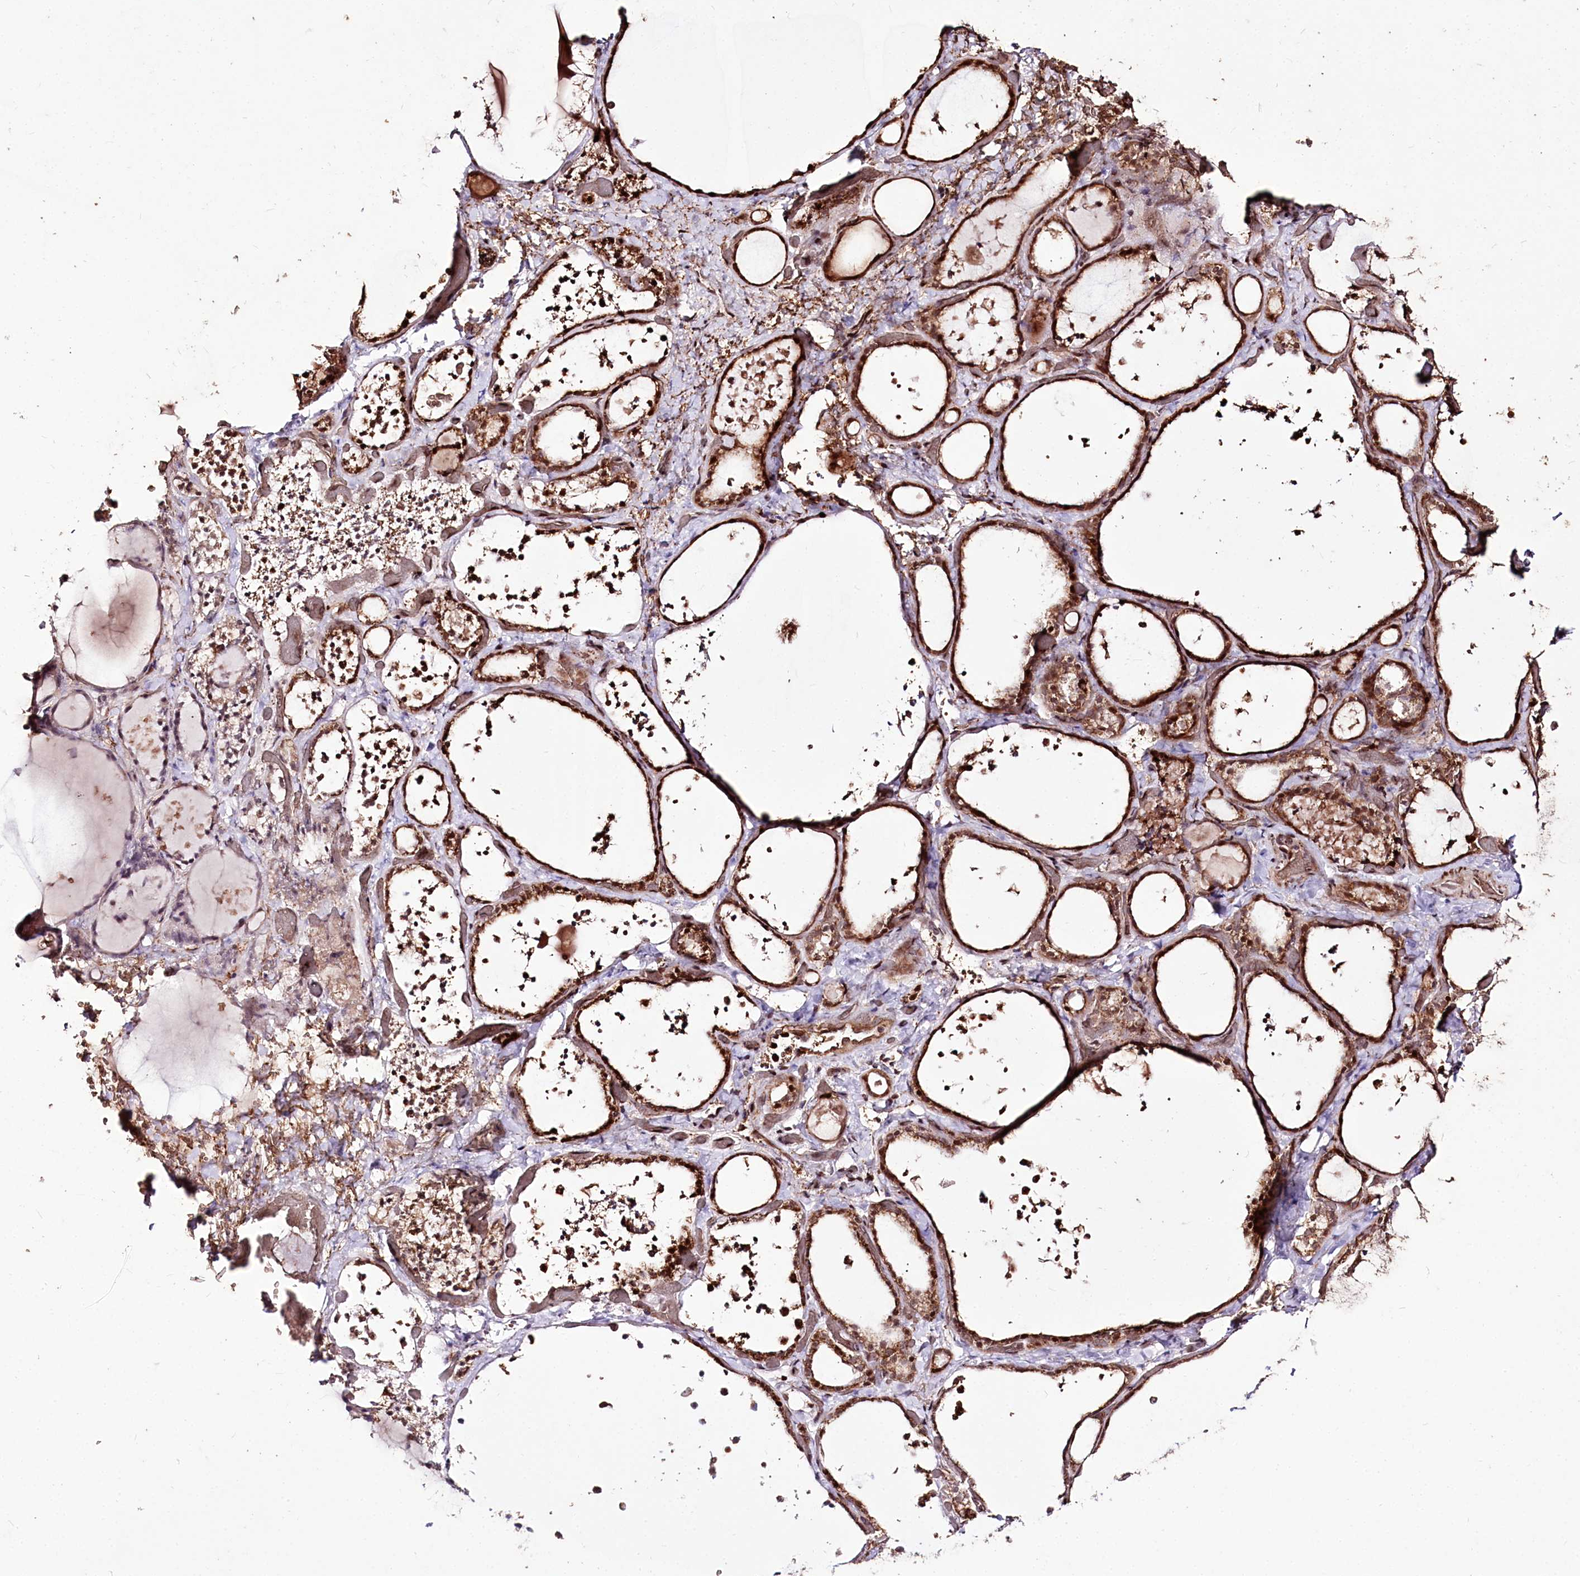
{"staining": {"intensity": "moderate", "quantity": ">75%", "location": "cytoplasmic/membranous,nuclear"}, "tissue": "thyroid gland", "cell_type": "Glandular cells", "image_type": "normal", "snomed": [{"axis": "morphology", "description": "Normal tissue, NOS"}, {"axis": "topography", "description": "Thyroid gland"}], "caption": "Immunohistochemistry histopathology image of unremarkable thyroid gland stained for a protein (brown), which shows medium levels of moderate cytoplasmic/membranous,nuclear staining in approximately >75% of glandular cells.", "gene": "CARD19", "patient": {"sex": "female", "age": 44}}